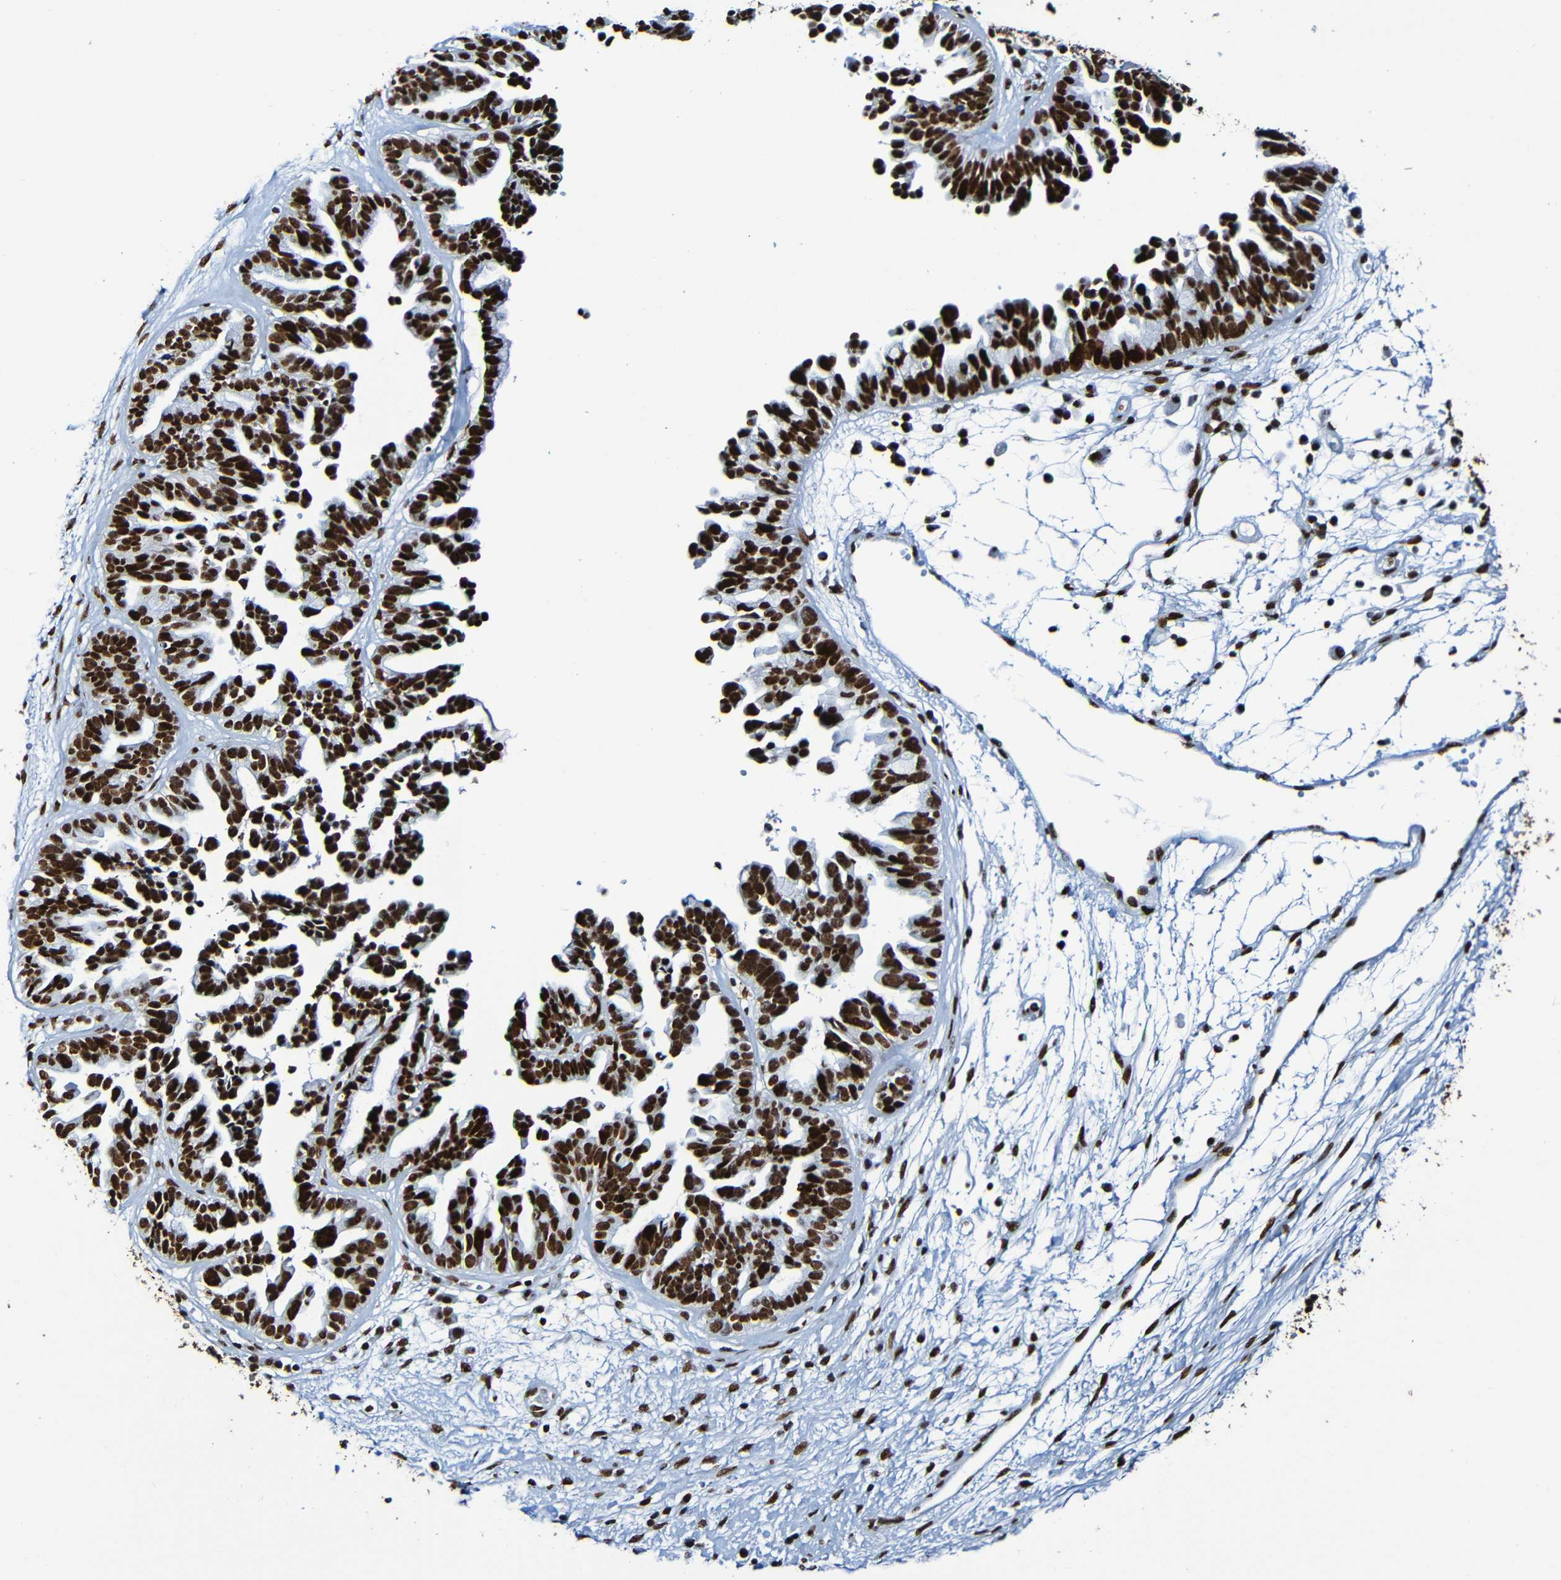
{"staining": {"intensity": "strong", "quantity": ">75%", "location": "nuclear"}, "tissue": "ovarian cancer", "cell_type": "Tumor cells", "image_type": "cancer", "snomed": [{"axis": "morphology", "description": "Cystadenocarcinoma, serous, NOS"}, {"axis": "topography", "description": "Ovary"}], "caption": "Tumor cells demonstrate strong nuclear positivity in approximately >75% of cells in ovarian cancer.", "gene": "SRSF3", "patient": {"sex": "female", "age": 56}}